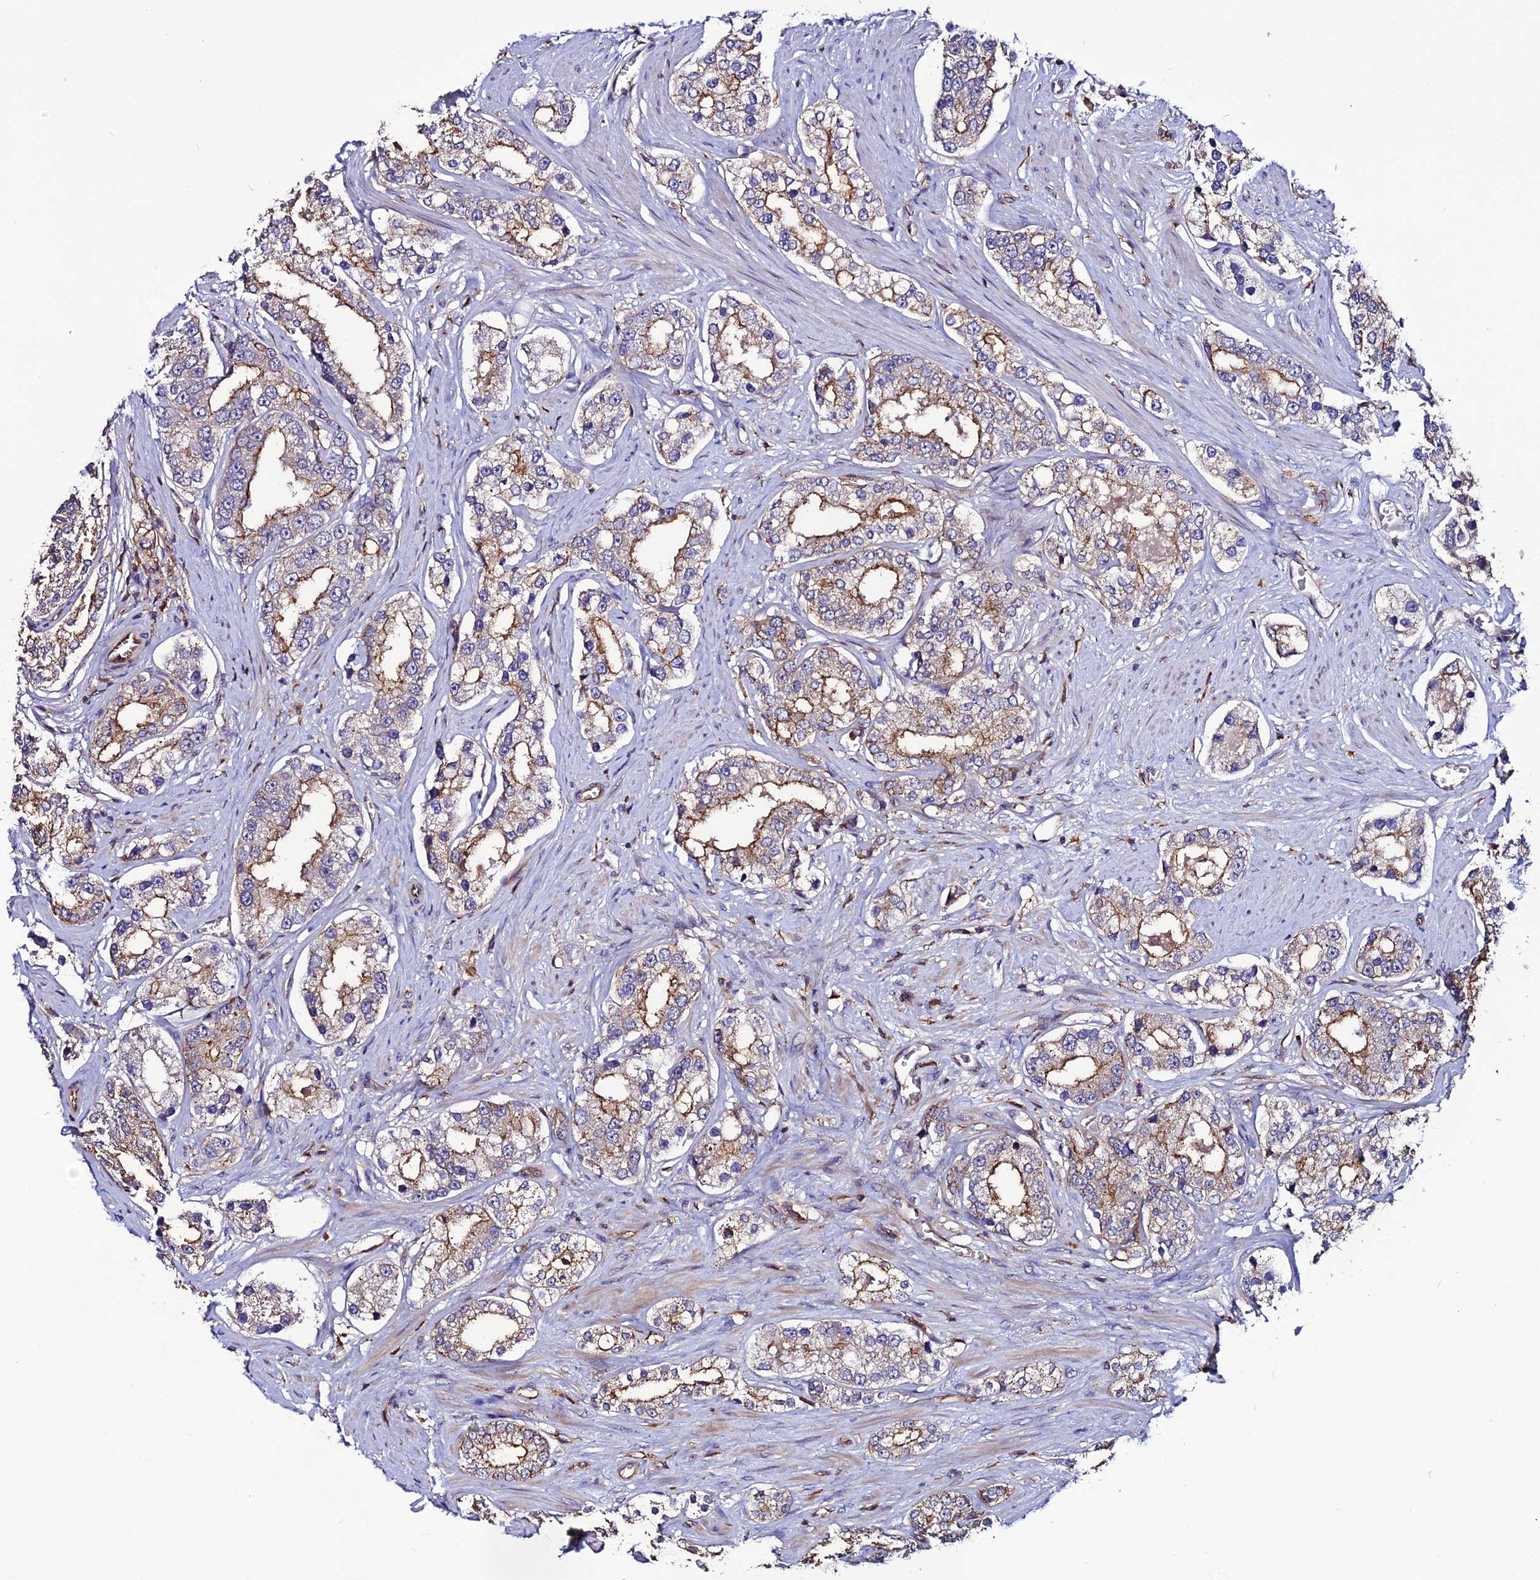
{"staining": {"intensity": "moderate", "quantity": "<25%", "location": "cytoplasmic/membranous"}, "tissue": "prostate cancer", "cell_type": "Tumor cells", "image_type": "cancer", "snomed": [{"axis": "morphology", "description": "Normal tissue, NOS"}, {"axis": "morphology", "description": "Adenocarcinoma, High grade"}, {"axis": "topography", "description": "Prostate"}], "caption": "High-power microscopy captured an immunohistochemistry (IHC) image of high-grade adenocarcinoma (prostate), revealing moderate cytoplasmic/membranous expression in about <25% of tumor cells.", "gene": "USP17L15", "patient": {"sex": "male", "age": 83}}